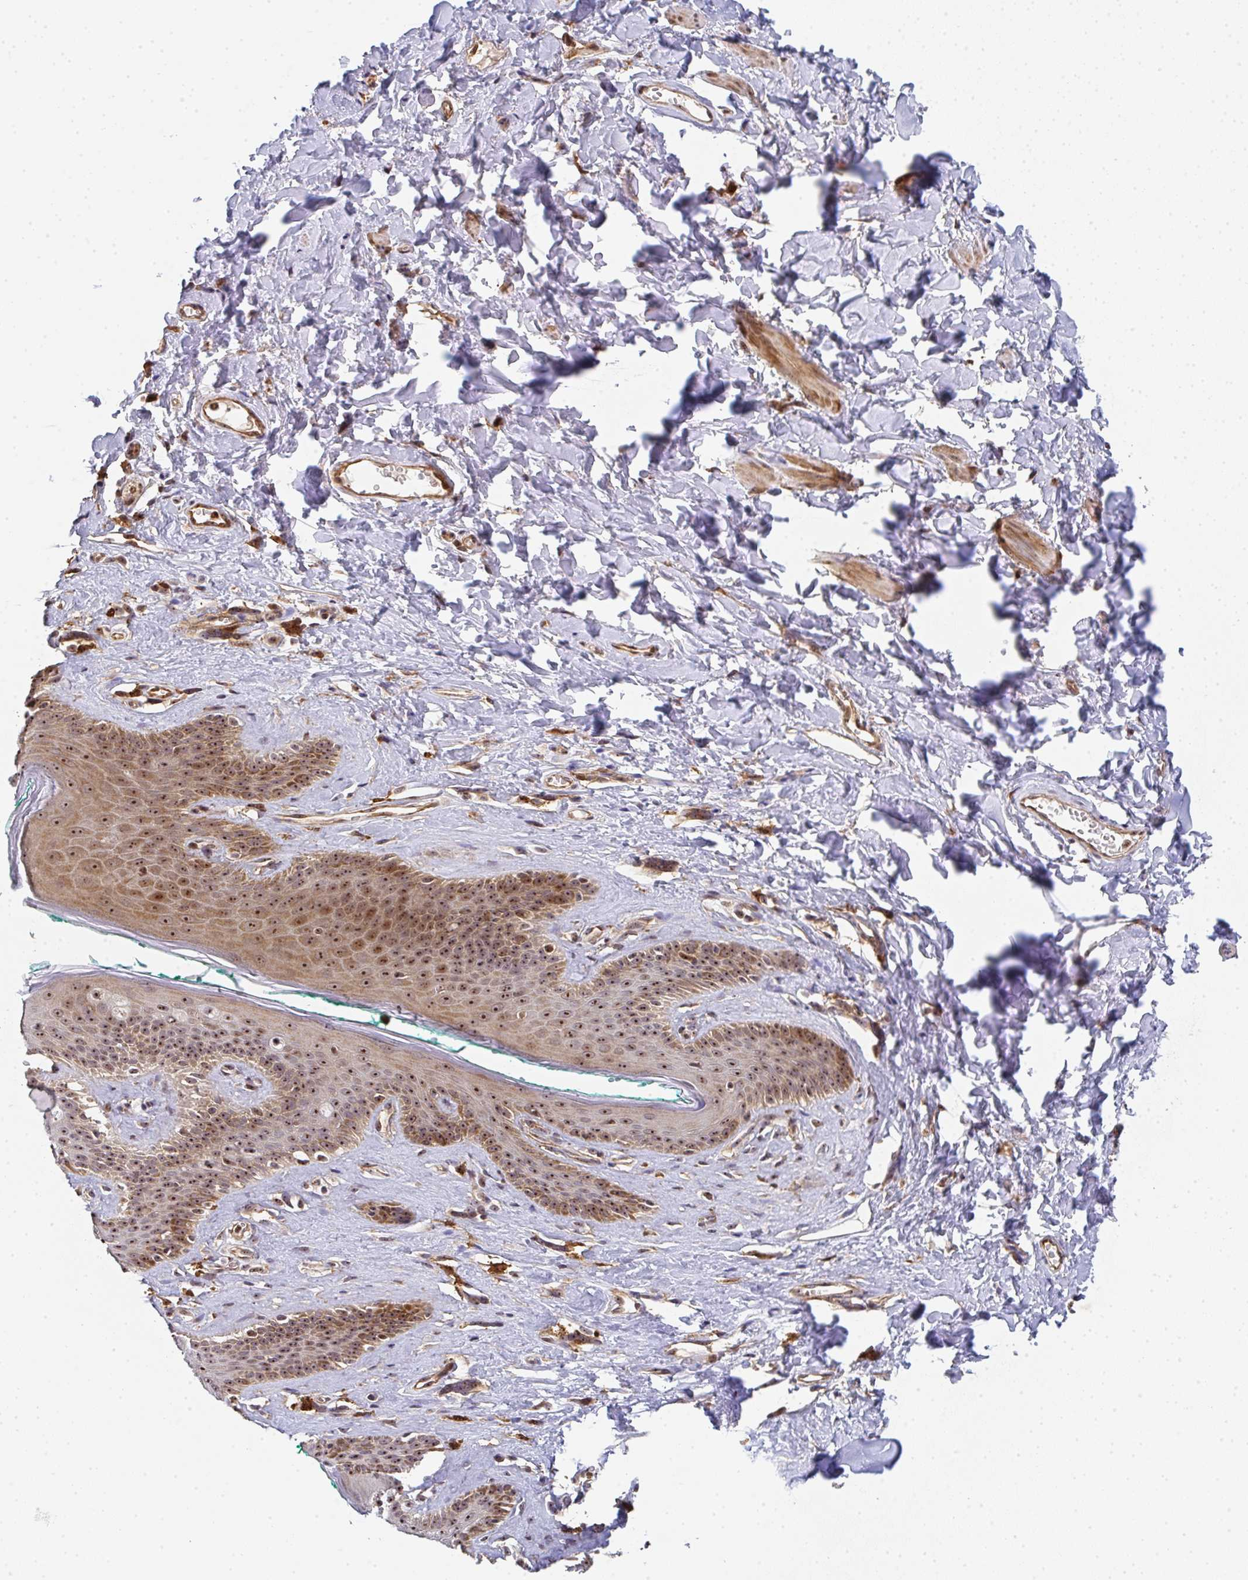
{"staining": {"intensity": "moderate", "quantity": ">75%", "location": "cytoplasmic/membranous,nuclear"}, "tissue": "skin", "cell_type": "Epidermal cells", "image_type": "normal", "snomed": [{"axis": "morphology", "description": "Normal tissue, NOS"}, {"axis": "topography", "description": "Vulva"}, {"axis": "topography", "description": "Peripheral nerve tissue"}], "caption": "A high-resolution micrograph shows immunohistochemistry (IHC) staining of unremarkable skin, which shows moderate cytoplasmic/membranous,nuclear staining in approximately >75% of epidermal cells.", "gene": "SIMC1", "patient": {"sex": "female", "age": 66}}